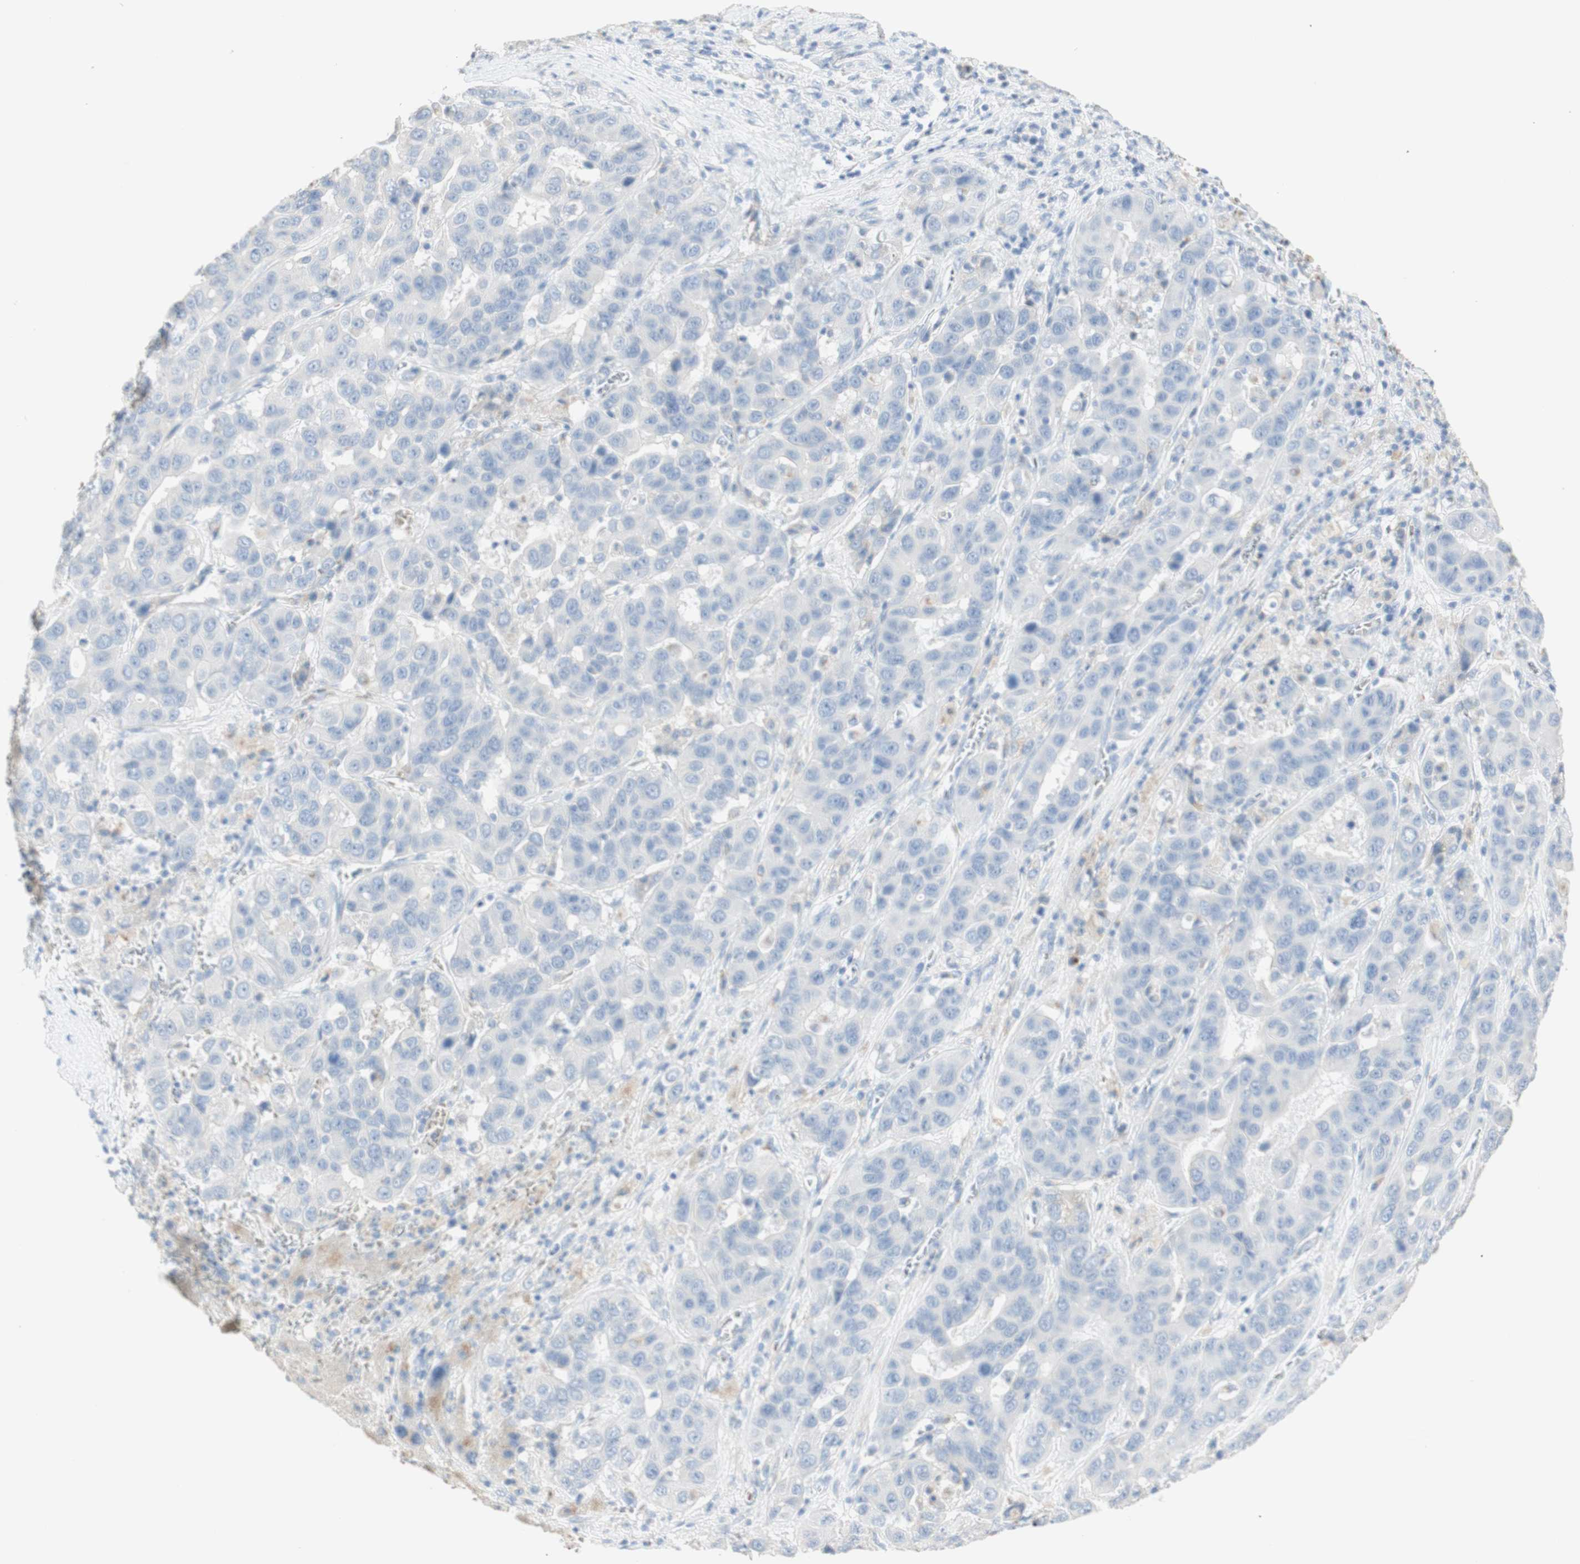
{"staining": {"intensity": "negative", "quantity": "none", "location": "none"}, "tissue": "liver cancer", "cell_type": "Tumor cells", "image_type": "cancer", "snomed": [{"axis": "morphology", "description": "Cholangiocarcinoma"}, {"axis": "topography", "description": "Liver"}], "caption": "Cholangiocarcinoma (liver) was stained to show a protein in brown. There is no significant expression in tumor cells.", "gene": "MANEA", "patient": {"sex": "female", "age": 52}}